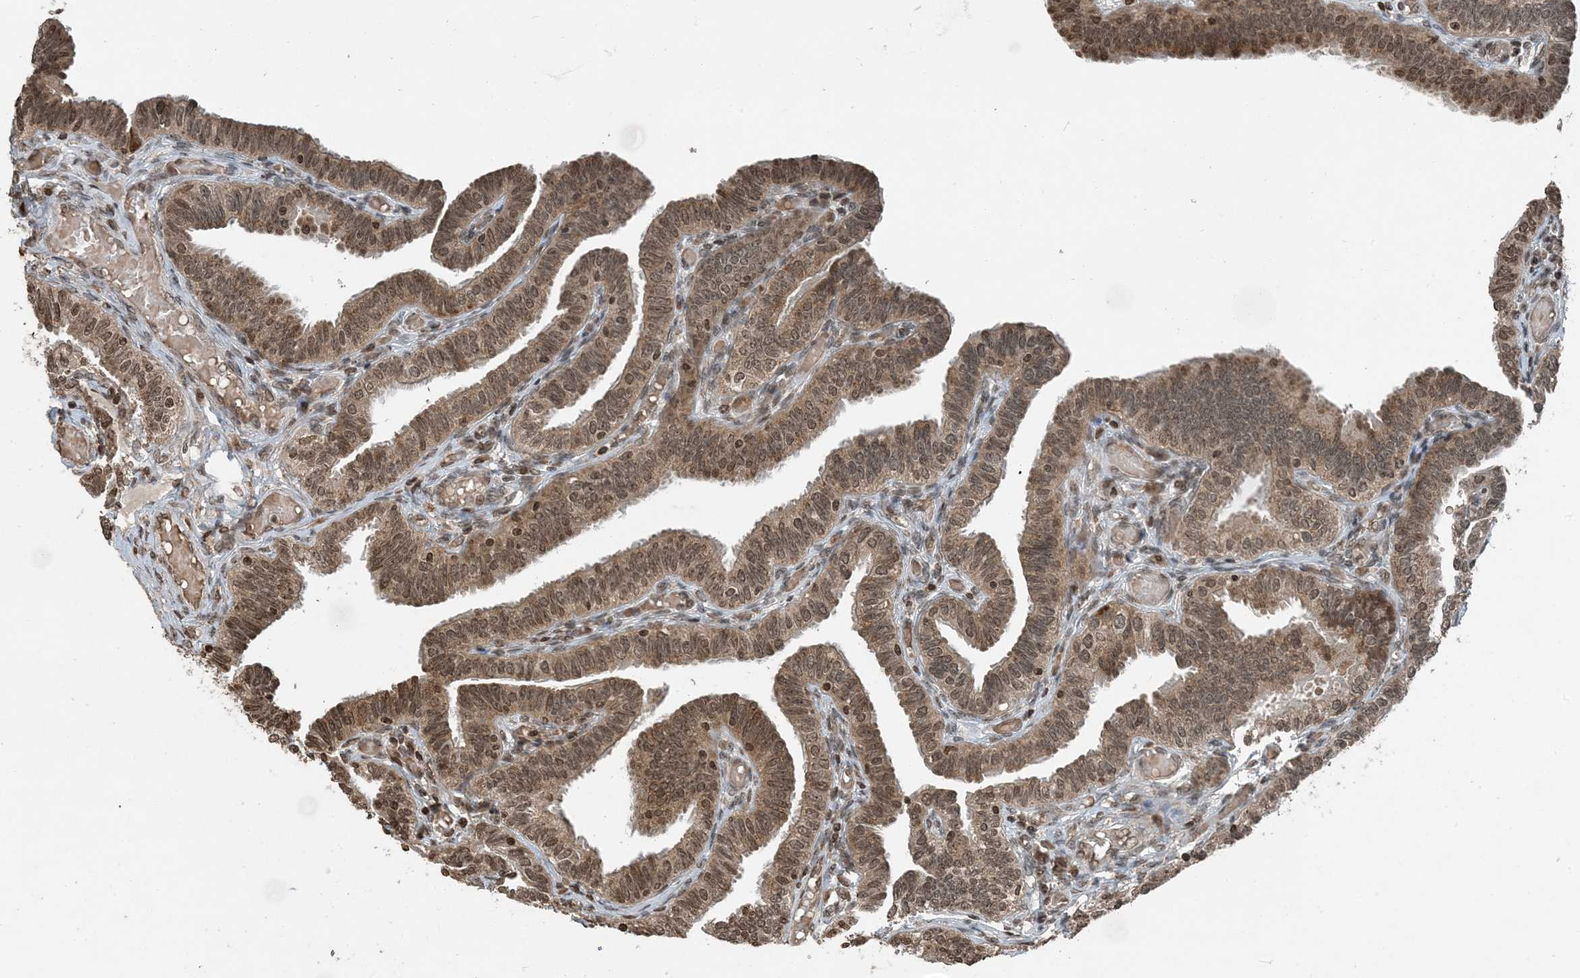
{"staining": {"intensity": "strong", "quantity": ">75%", "location": "cytoplasmic/membranous,nuclear"}, "tissue": "fallopian tube", "cell_type": "Glandular cells", "image_type": "normal", "snomed": [{"axis": "morphology", "description": "Normal tissue, NOS"}, {"axis": "topography", "description": "Fallopian tube"}], "caption": "Normal fallopian tube was stained to show a protein in brown. There is high levels of strong cytoplasmic/membranous,nuclear expression in approximately >75% of glandular cells.", "gene": "ZFAND2B", "patient": {"sex": "female", "age": 39}}